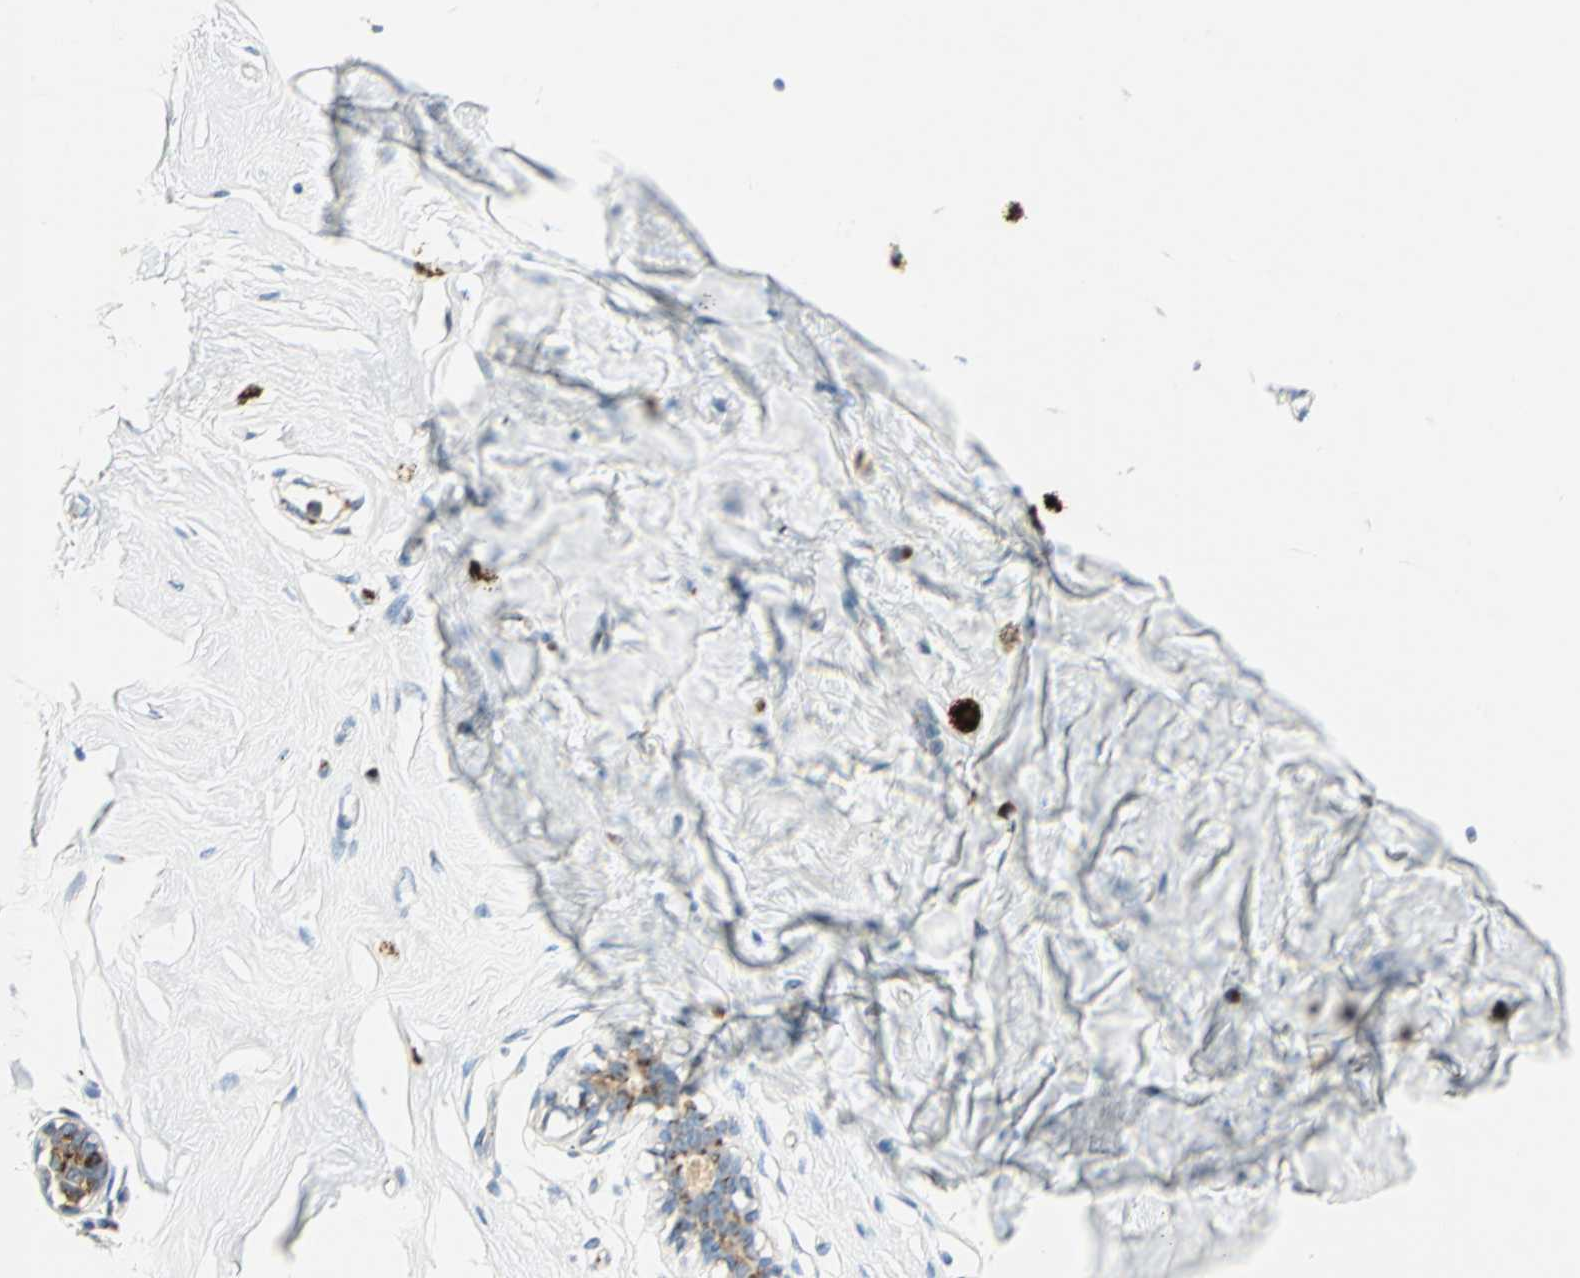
{"staining": {"intensity": "negative", "quantity": "none", "location": "none"}, "tissue": "breast", "cell_type": "Adipocytes", "image_type": "normal", "snomed": [{"axis": "morphology", "description": "Normal tissue, NOS"}, {"axis": "topography", "description": "Breast"}], "caption": "Normal breast was stained to show a protein in brown. There is no significant expression in adipocytes. Brightfield microscopy of immunohistochemistry stained with DAB (3,3'-diaminobenzidine) (brown) and hematoxylin (blue), captured at high magnification.", "gene": "GPR3", "patient": {"sex": "female", "age": 23}}